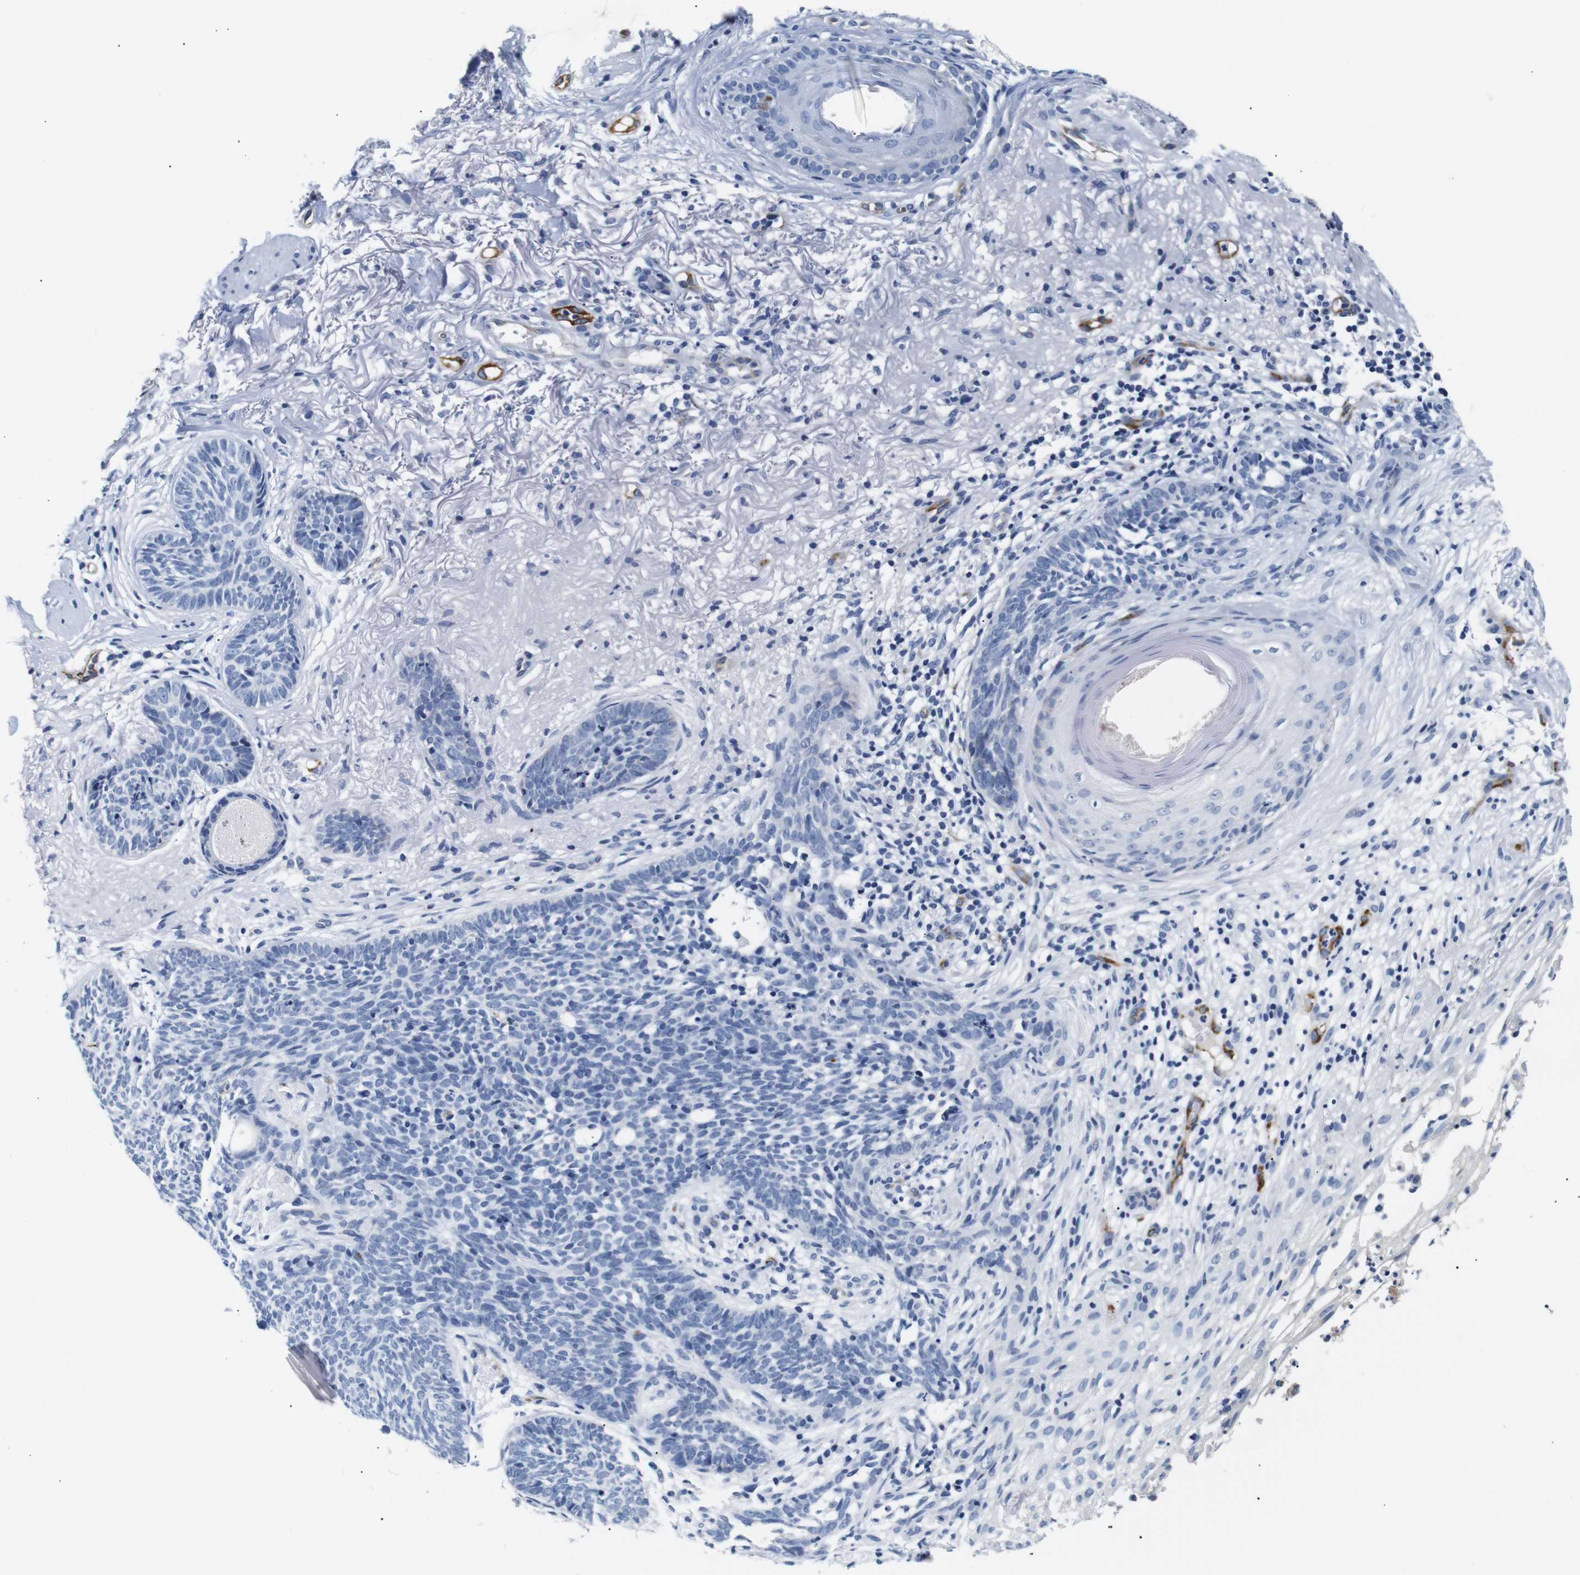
{"staining": {"intensity": "negative", "quantity": "none", "location": "none"}, "tissue": "skin cancer", "cell_type": "Tumor cells", "image_type": "cancer", "snomed": [{"axis": "morphology", "description": "Basal cell carcinoma"}, {"axis": "topography", "description": "Skin"}], "caption": "The histopathology image reveals no staining of tumor cells in skin basal cell carcinoma. Brightfield microscopy of immunohistochemistry (IHC) stained with DAB (3,3'-diaminobenzidine) (brown) and hematoxylin (blue), captured at high magnification.", "gene": "MUC4", "patient": {"sex": "female", "age": 70}}